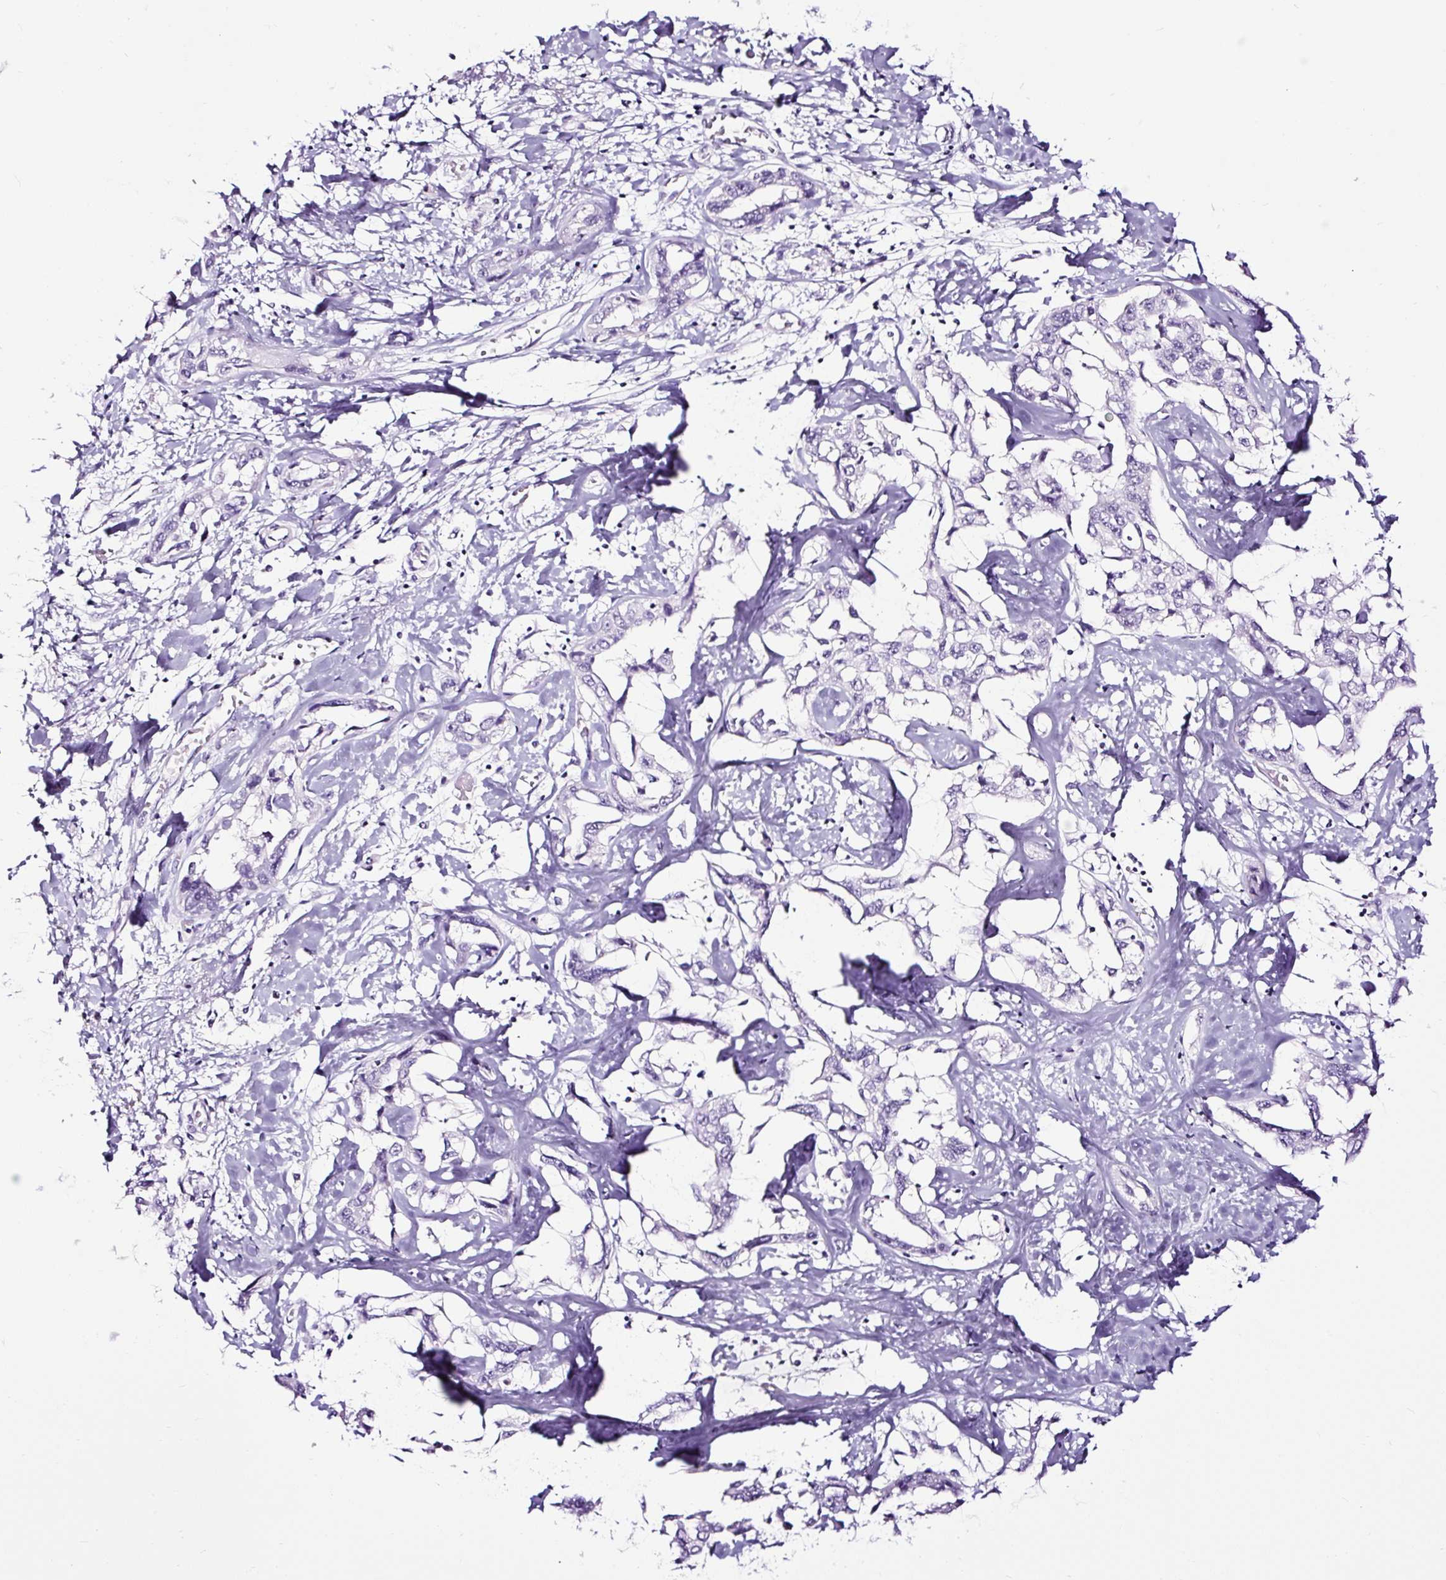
{"staining": {"intensity": "negative", "quantity": "none", "location": "none"}, "tissue": "liver cancer", "cell_type": "Tumor cells", "image_type": "cancer", "snomed": [{"axis": "morphology", "description": "Cholangiocarcinoma"}, {"axis": "topography", "description": "Liver"}], "caption": "Tumor cells show no significant protein expression in liver cancer.", "gene": "NPHS2", "patient": {"sex": "male", "age": 59}}